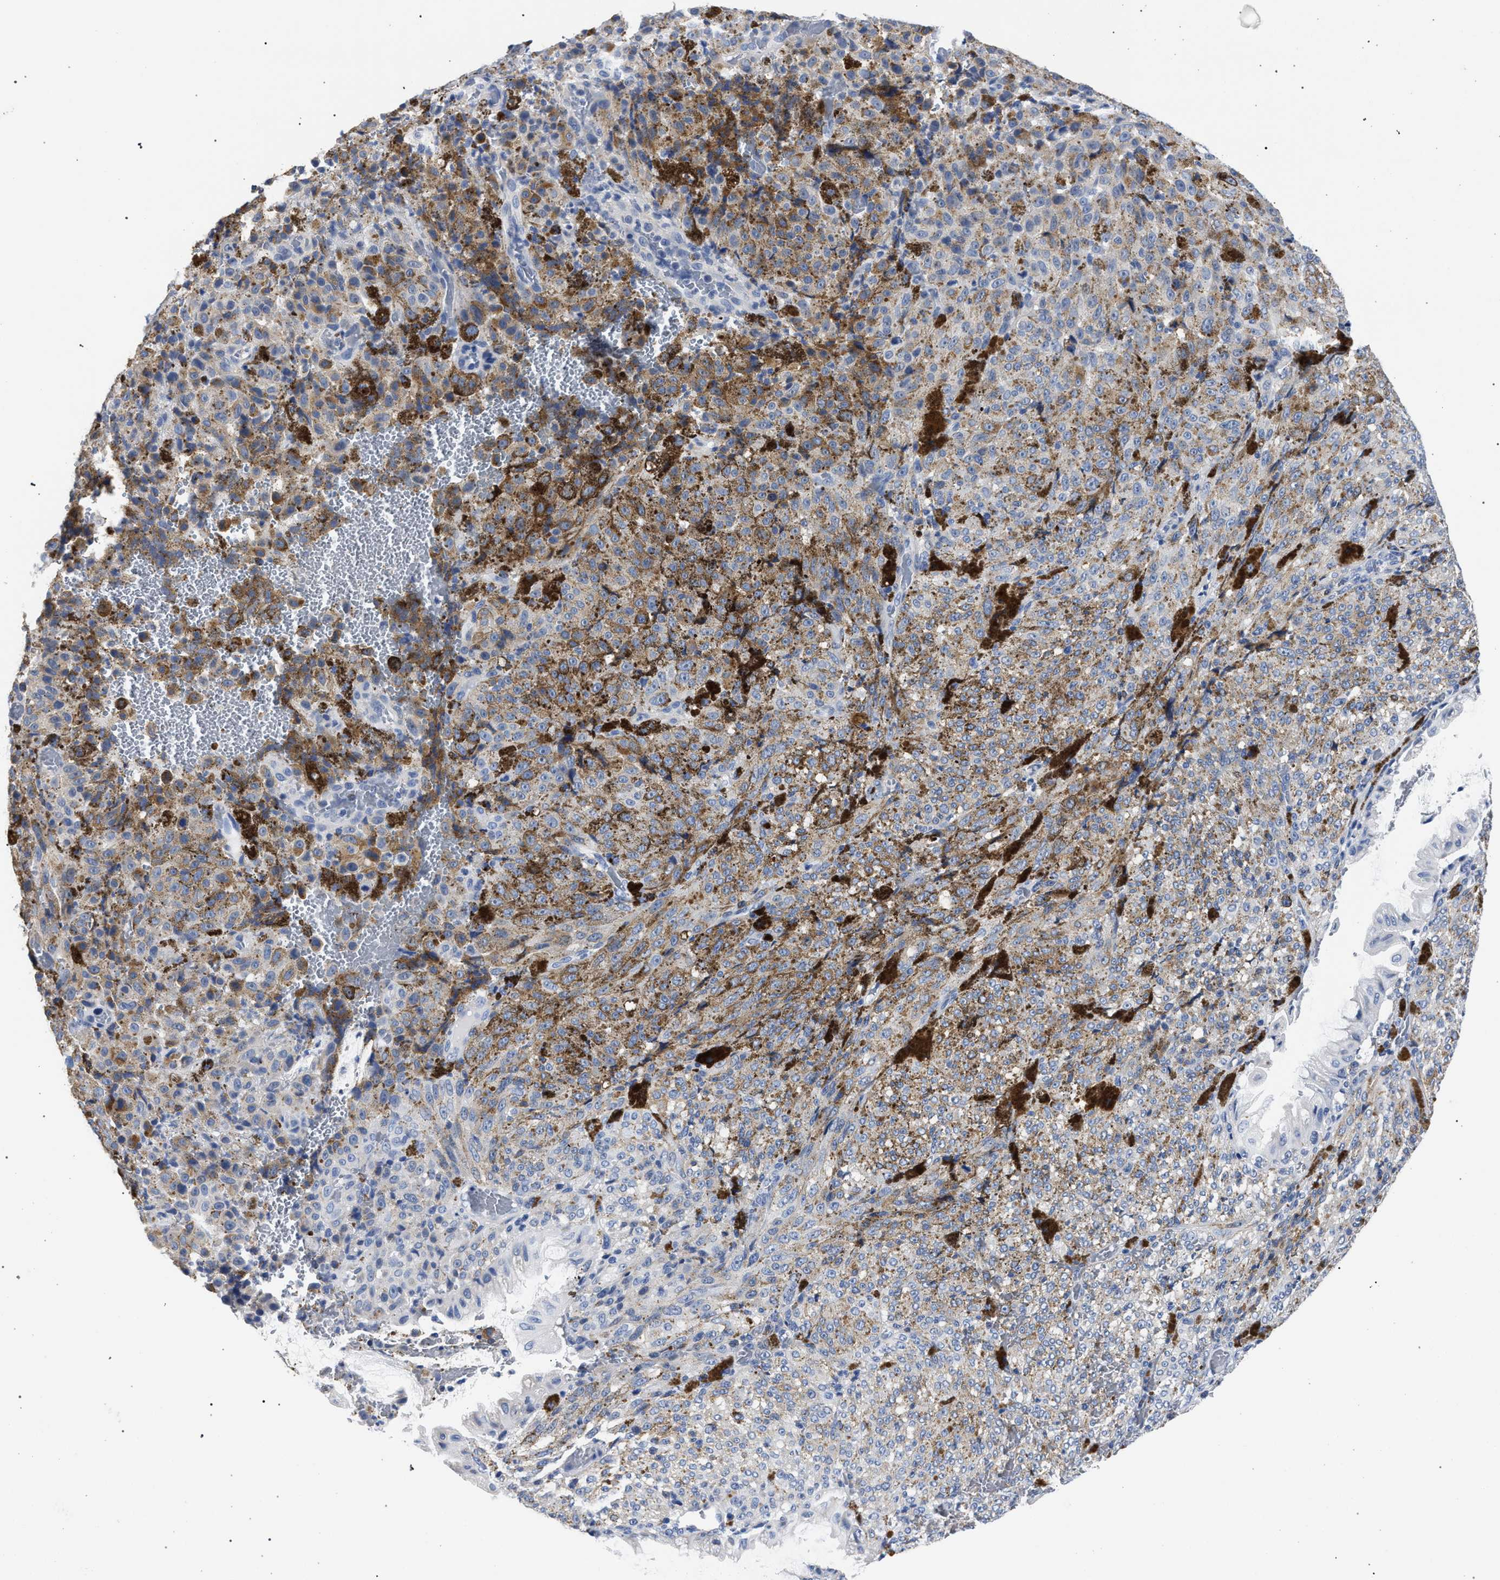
{"staining": {"intensity": "weak", "quantity": "25%-75%", "location": "cytoplasmic/membranous"}, "tissue": "melanoma", "cell_type": "Tumor cells", "image_type": "cancer", "snomed": [{"axis": "morphology", "description": "Malignant melanoma, NOS"}, {"axis": "topography", "description": "Rectum"}], "caption": "About 25%-75% of tumor cells in human melanoma reveal weak cytoplasmic/membranous protein staining as visualized by brown immunohistochemical staining.", "gene": "AKAP4", "patient": {"sex": "female", "age": 81}}